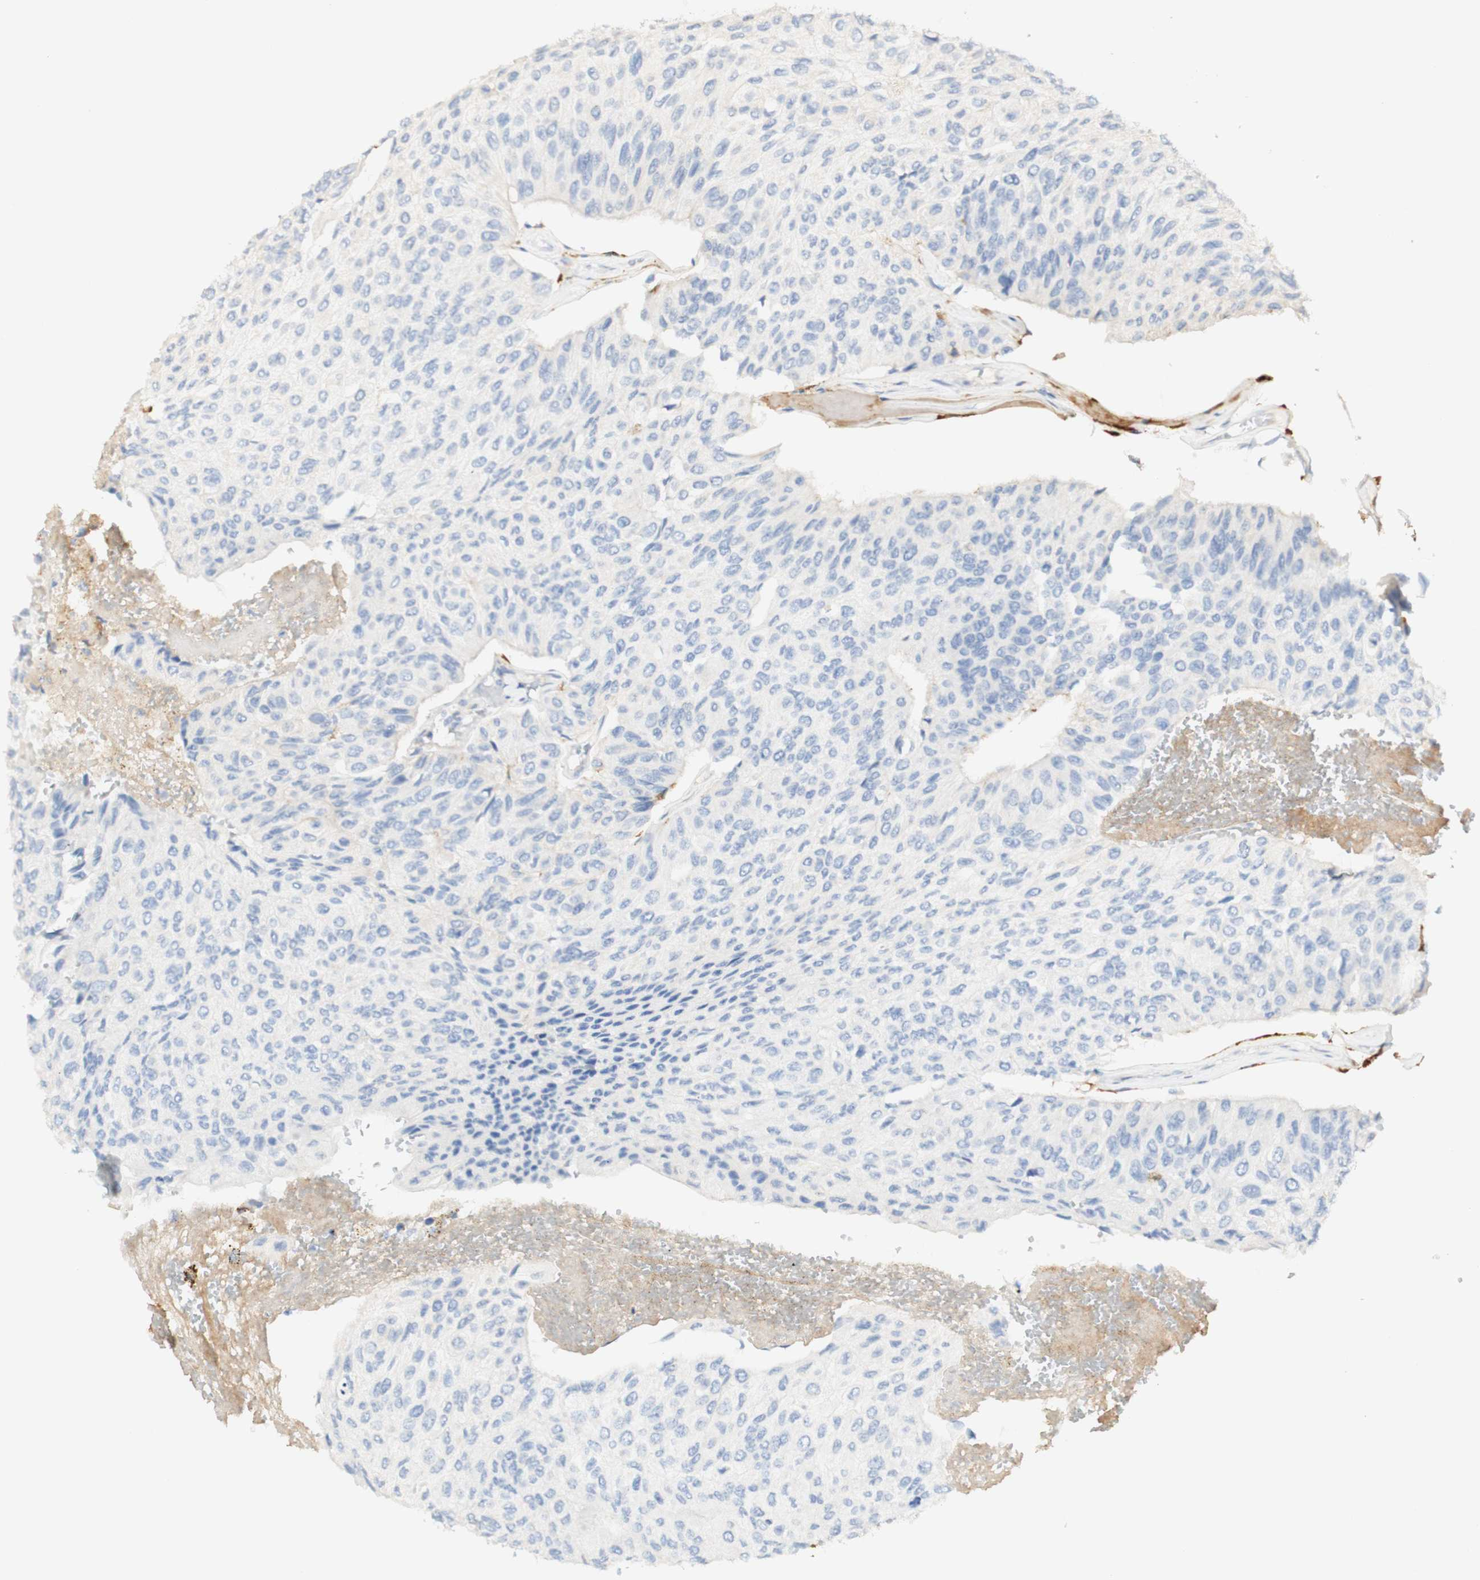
{"staining": {"intensity": "negative", "quantity": "none", "location": "none"}, "tissue": "urothelial cancer", "cell_type": "Tumor cells", "image_type": "cancer", "snomed": [{"axis": "morphology", "description": "Urothelial carcinoma, High grade"}, {"axis": "topography", "description": "Urinary bladder"}], "caption": "Tumor cells show no significant protein positivity in urothelial cancer.", "gene": "FCGRT", "patient": {"sex": "male", "age": 66}}